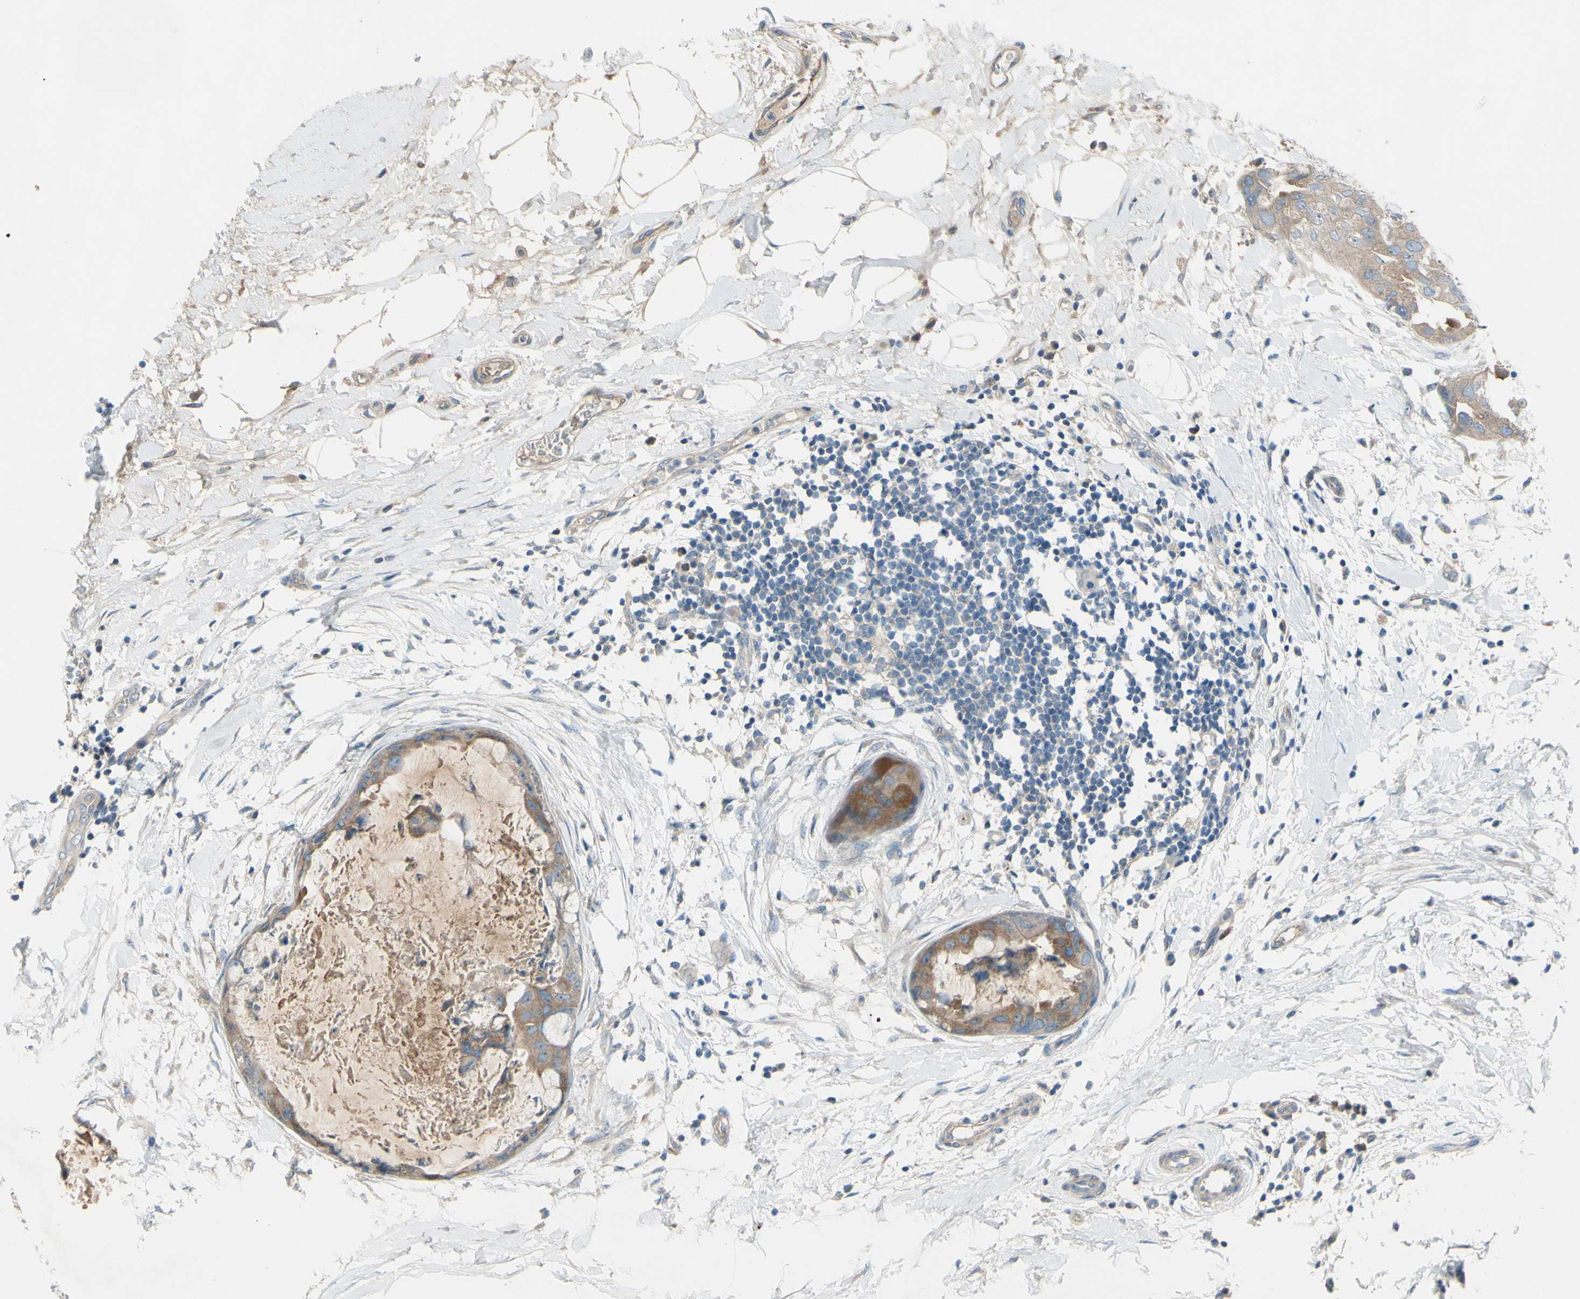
{"staining": {"intensity": "moderate", "quantity": ">75%", "location": "cytoplasmic/membranous"}, "tissue": "breast cancer", "cell_type": "Tumor cells", "image_type": "cancer", "snomed": [{"axis": "morphology", "description": "Duct carcinoma"}, {"axis": "topography", "description": "Breast"}], "caption": "Immunohistochemical staining of intraductal carcinoma (breast) exhibits medium levels of moderate cytoplasmic/membranous positivity in about >75% of tumor cells.", "gene": "ATRN", "patient": {"sex": "female", "age": 40}}